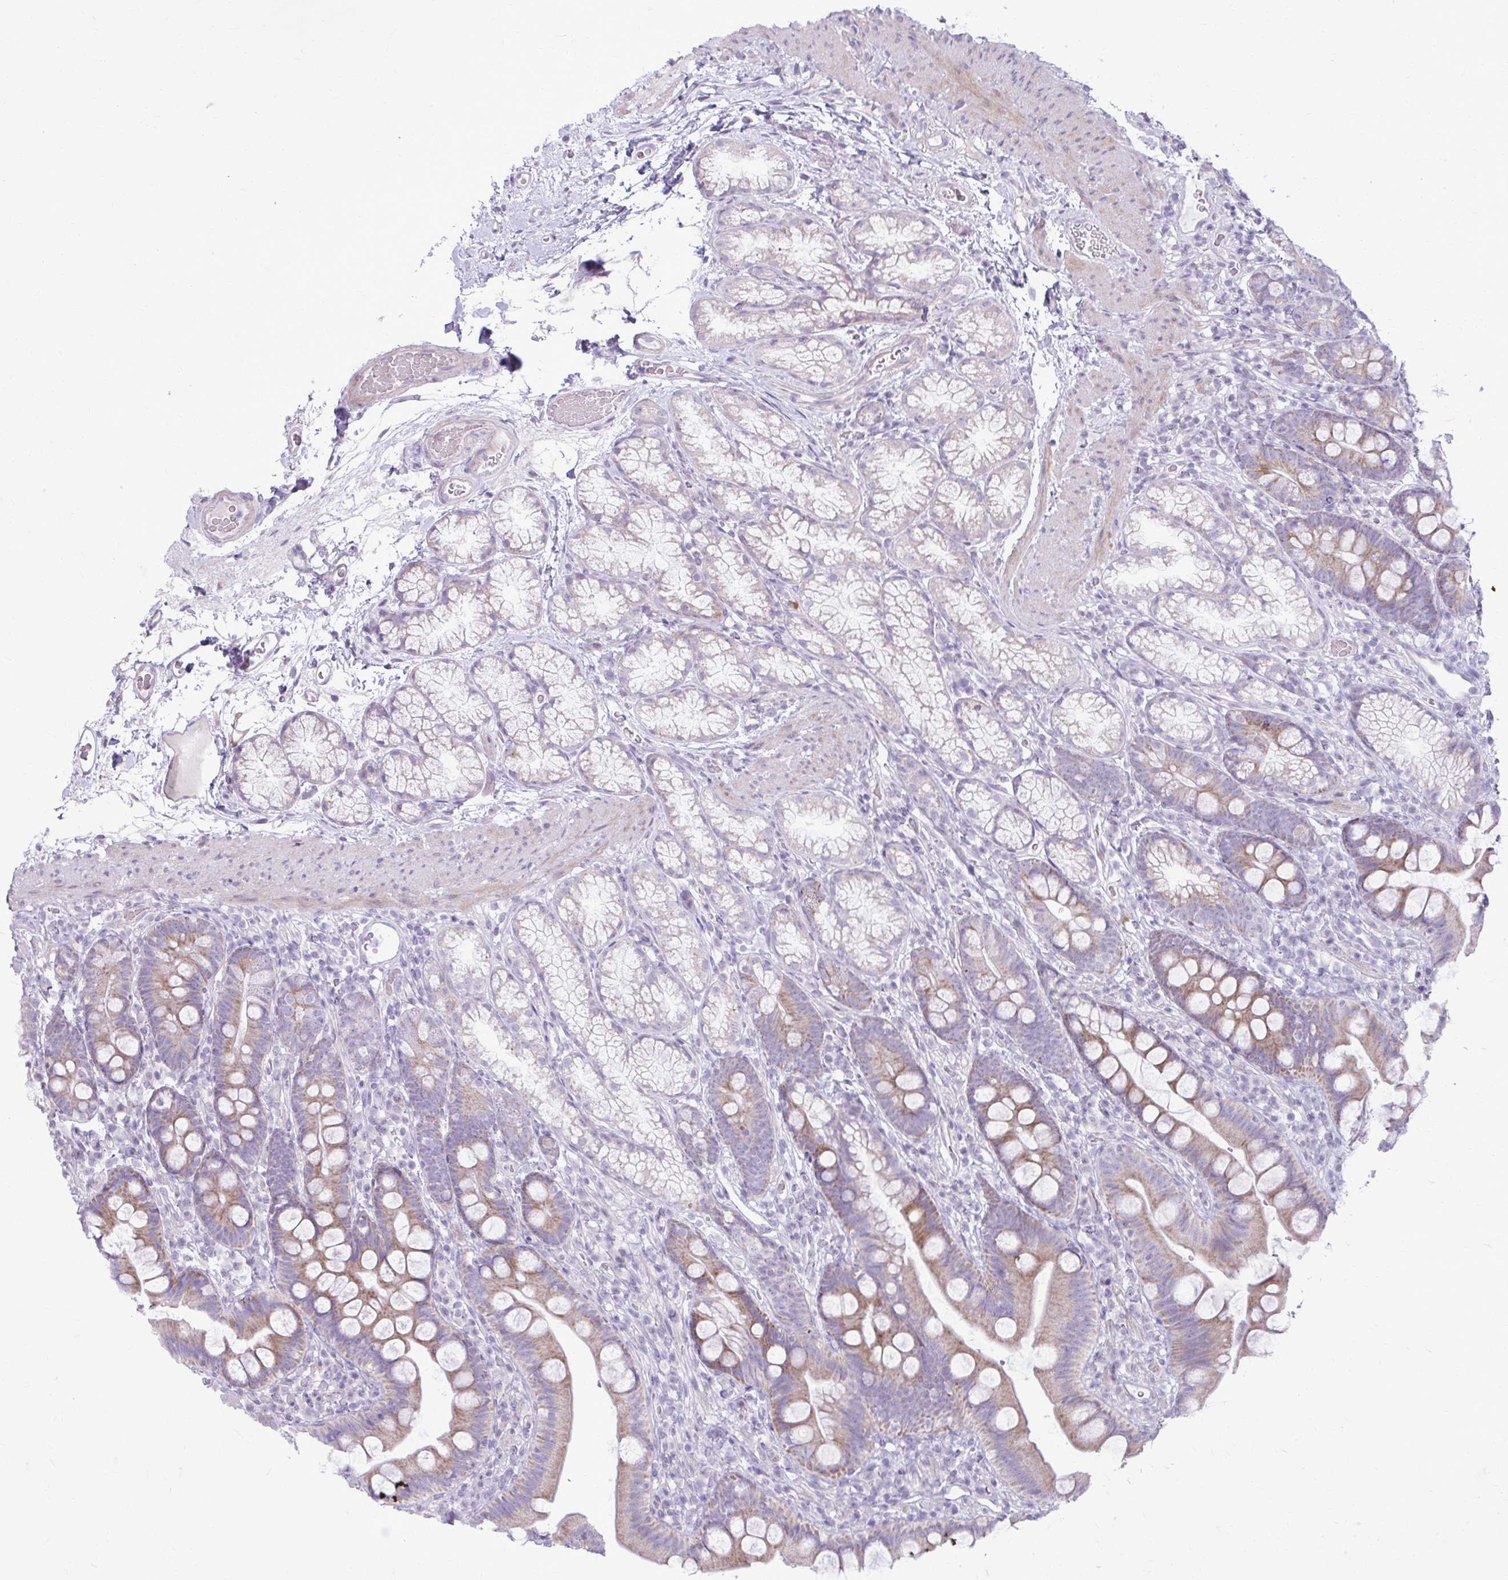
{"staining": {"intensity": "moderate", "quantity": "25%-75%", "location": "cytoplasmic/membranous"}, "tissue": "duodenum", "cell_type": "Glandular cells", "image_type": "normal", "snomed": [{"axis": "morphology", "description": "Normal tissue, NOS"}, {"axis": "topography", "description": "Duodenum"}], "caption": "A brown stain labels moderate cytoplasmic/membranous expression of a protein in glandular cells of unremarkable duodenum.", "gene": "MSMO1", "patient": {"sex": "female", "age": 67}}